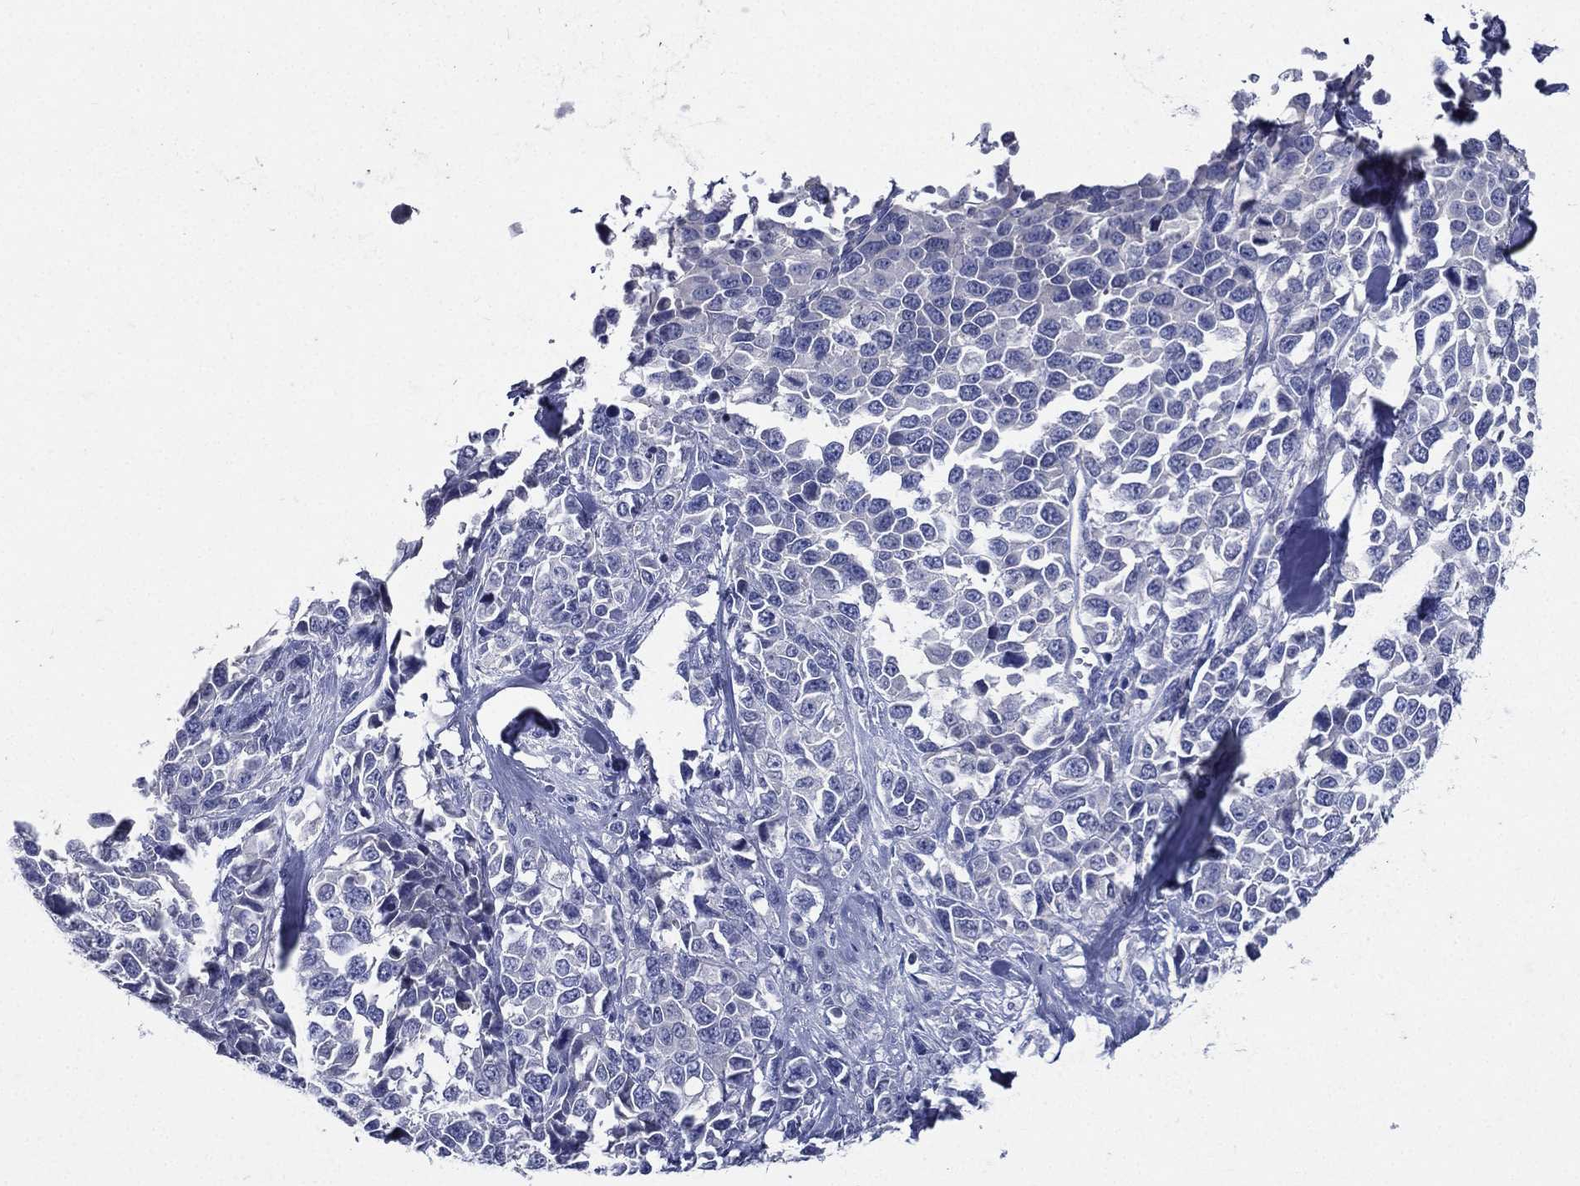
{"staining": {"intensity": "negative", "quantity": "none", "location": "none"}, "tissue": "melanoma", "cell_type": "Tumor cells", "image_type": "cancer", "snomed": [{"axis": "morphology", "description": "Malignant melanoma, Metastatic site"}, {"axis": "topography", "description": "Skin"}], "caption": "DAB (3,3'-diaminobenzidine) immunohistochemical staining of human melanoma exhibits no significant positivity in tumor cells.", "gene": "TGM1", "patient": {"sex": "male", "age": 84}}